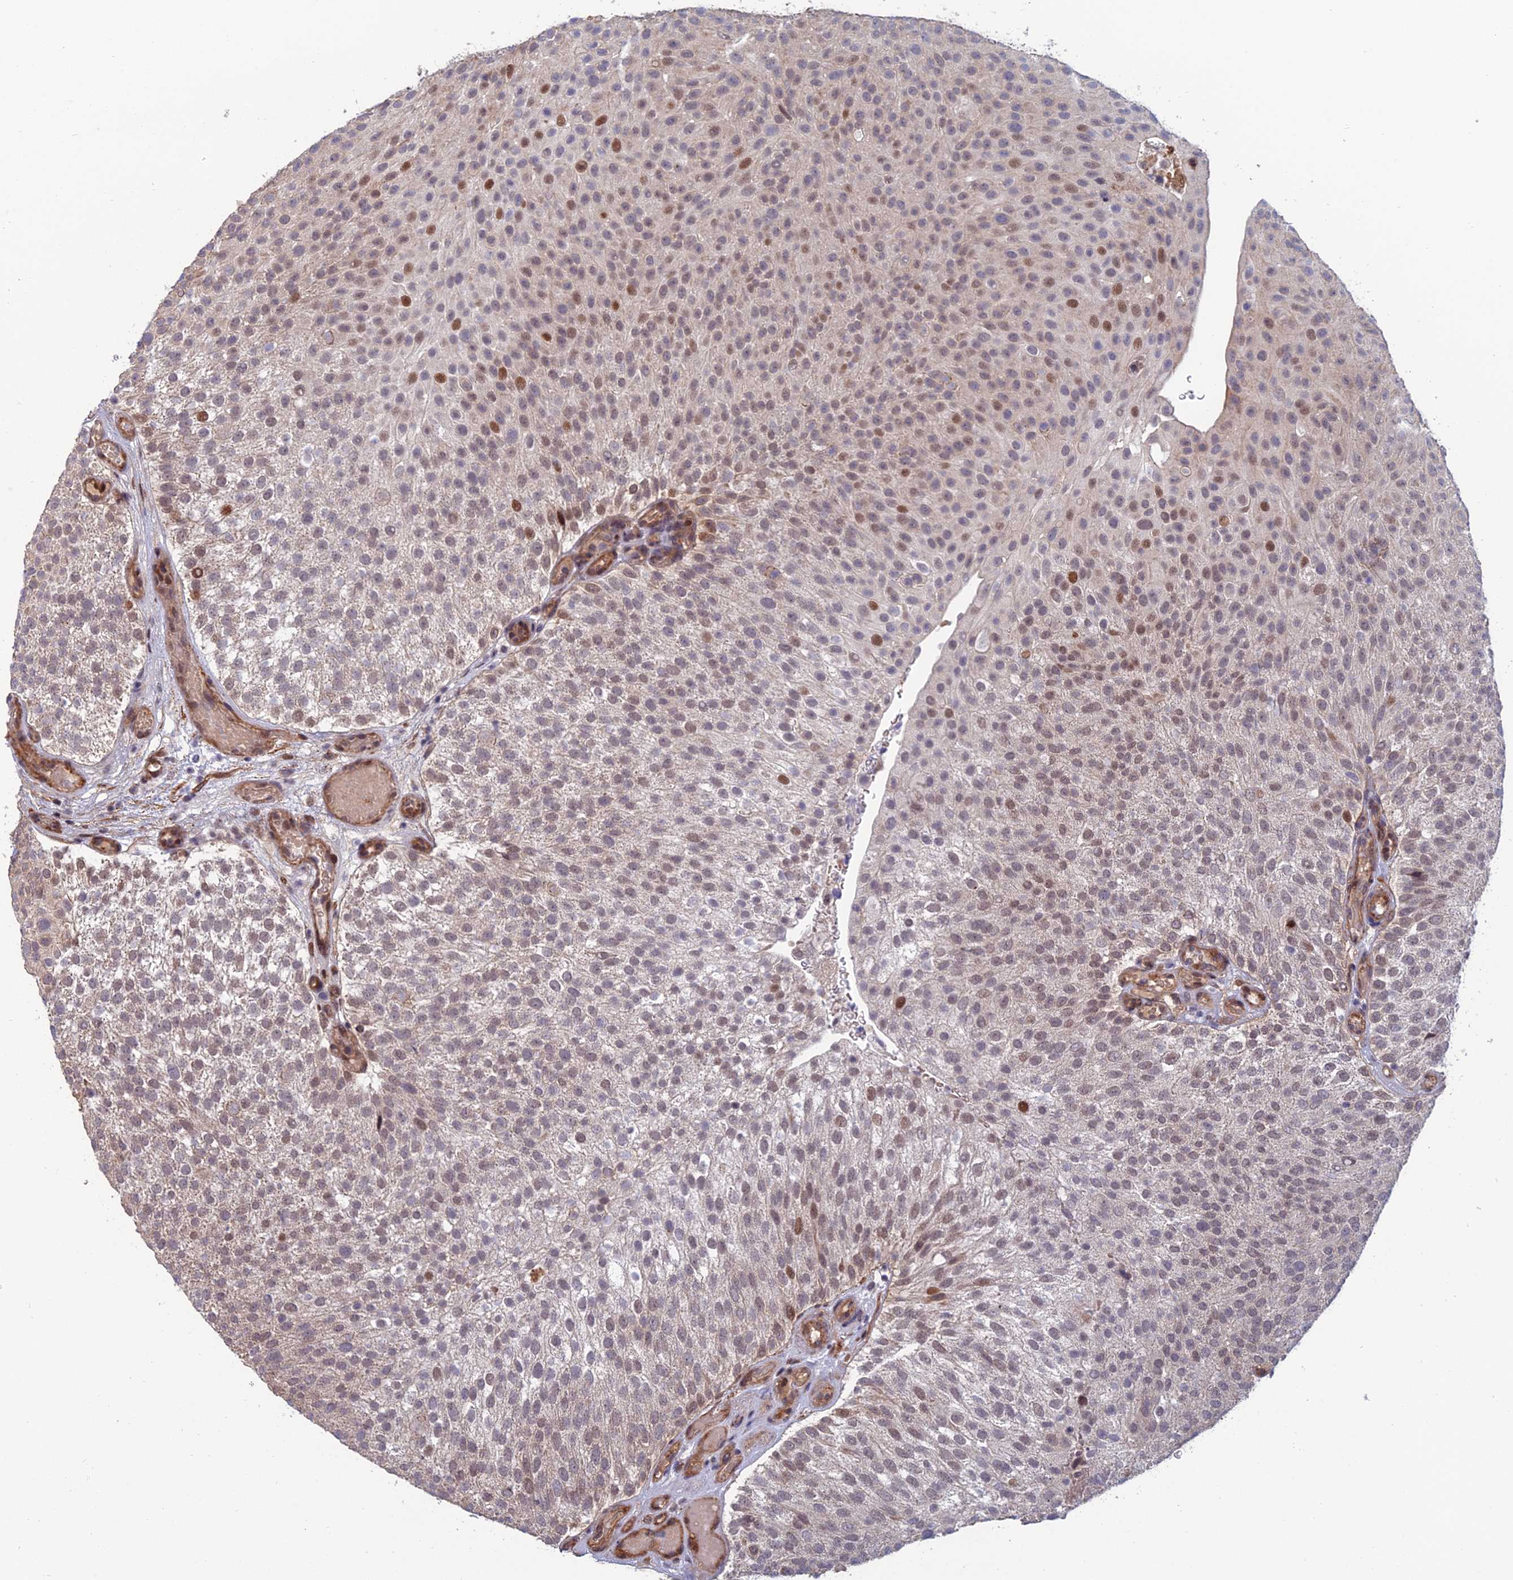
{"staining": {"intensity": "moderate", "quantity": "25%-75%", "location": "nuclear"}, "tissue": "urothelial cancer", "cell_type": "Tumor cells", "image_type": "cancer", "snomed": [{"axis": "morphology", "description": "Urothelial carcinoma, Low grade"}, {"axis": "topography", "description": "Urinary bladder"}], "caption": "Protein staining of urothelial cancer tissue demonstrates moderate nuclear positivity in approximately 25%-75% of tumor cells. Using DAB (brown) and hematoxylin (blue) stains, captured at high magnification using brightfield microscopy.", "gene": "CCDC183", "patient": {"sex": "male", "age": 78}}